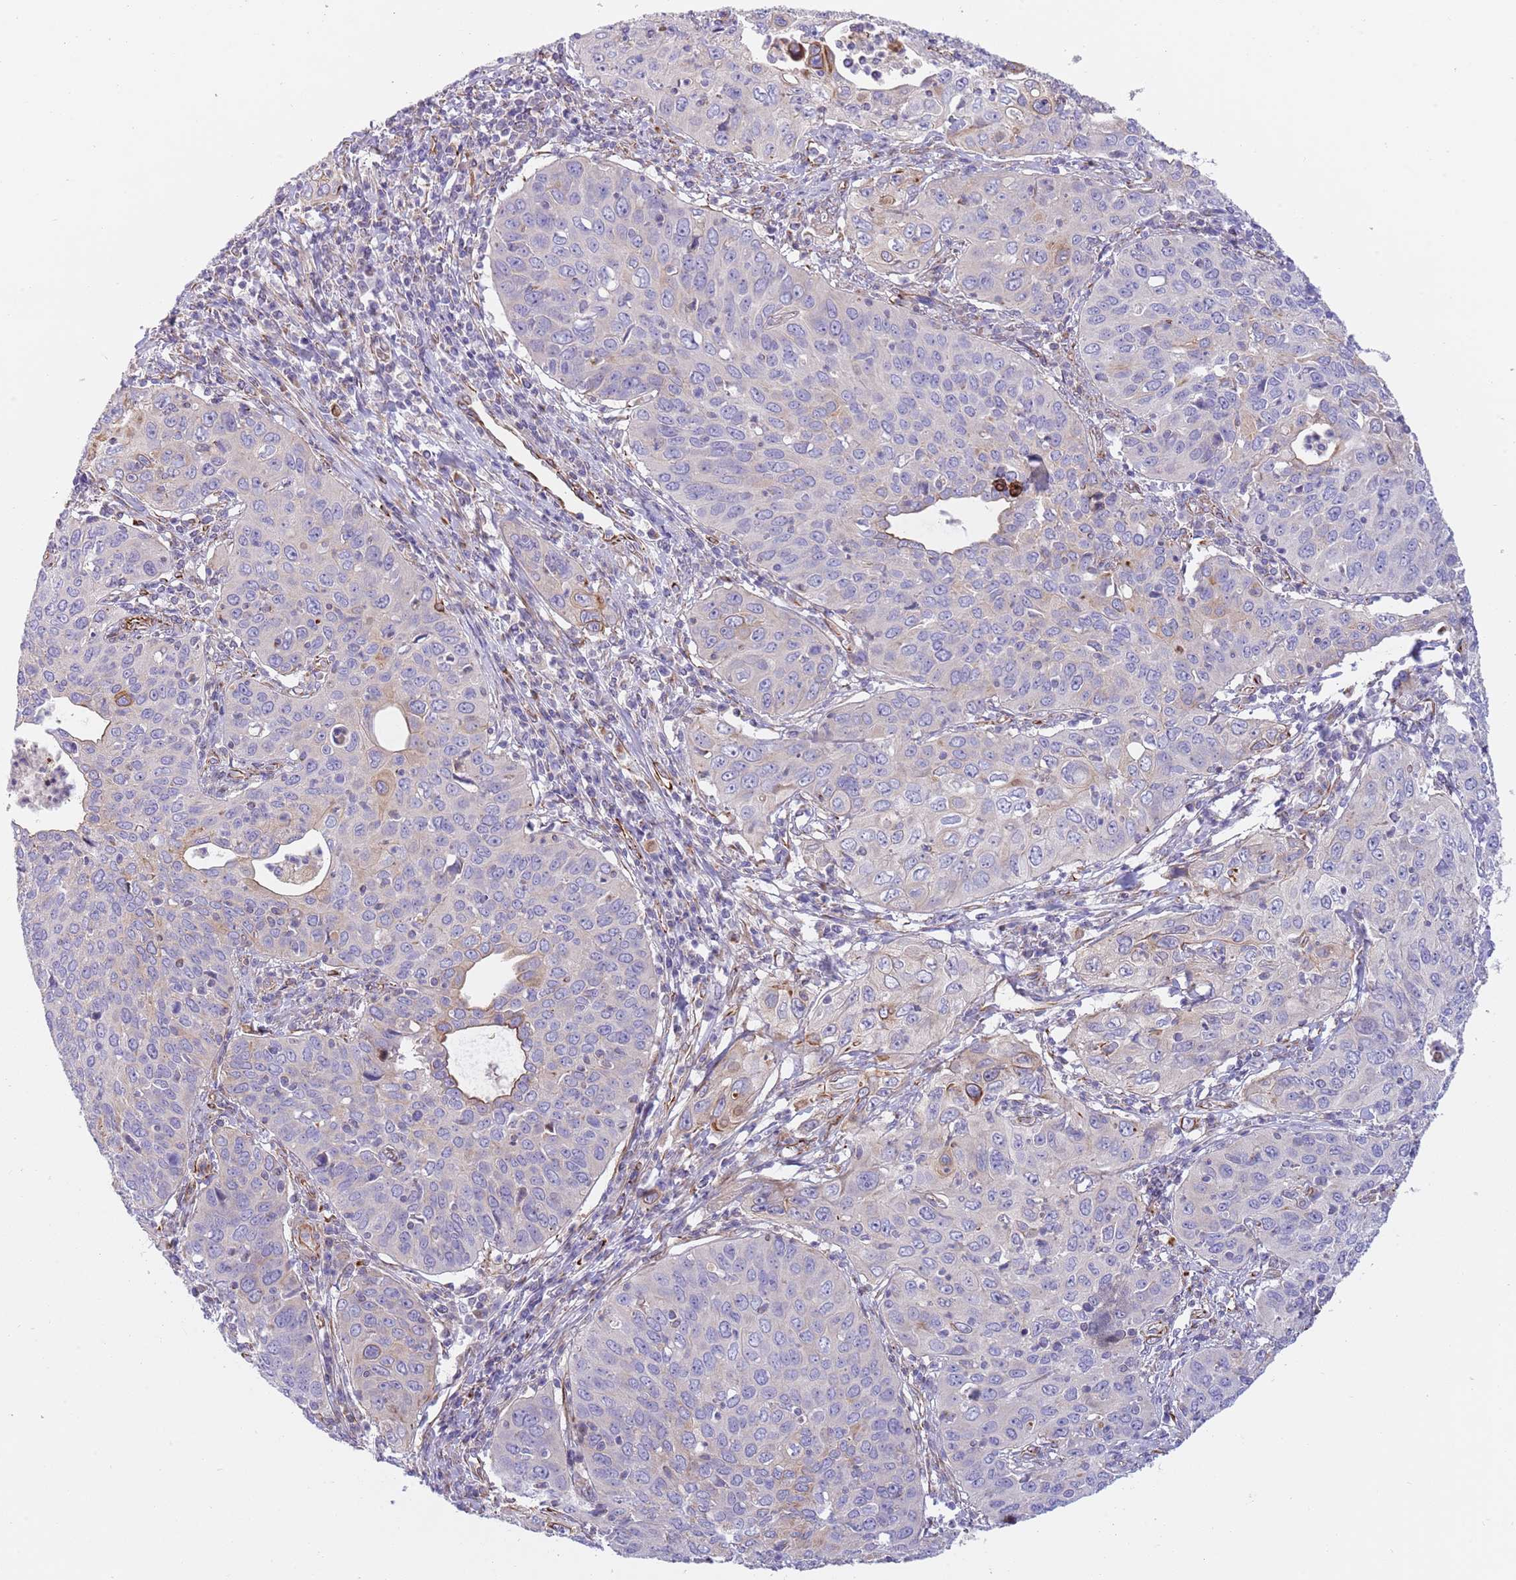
{"staining": {"intensity": "weak", "quantity": "<25%", "location": "cytoplasmic/membranous"}, "tissue": "cervical cancer", "cell_type": "Tumor cells", "image_type": "cancer", "snomed": [{"axis": "morphology", "description": "Squamous cell carcinoma, NOS"}, {"axis": "topography", "description": "Cervix"}], "caption": "The IHC micrograph has no significant expression in tumor cells of cervical cancer tissue.", "gene": "MOGAT1", "patient": {"sex": "female", "age": 36}}